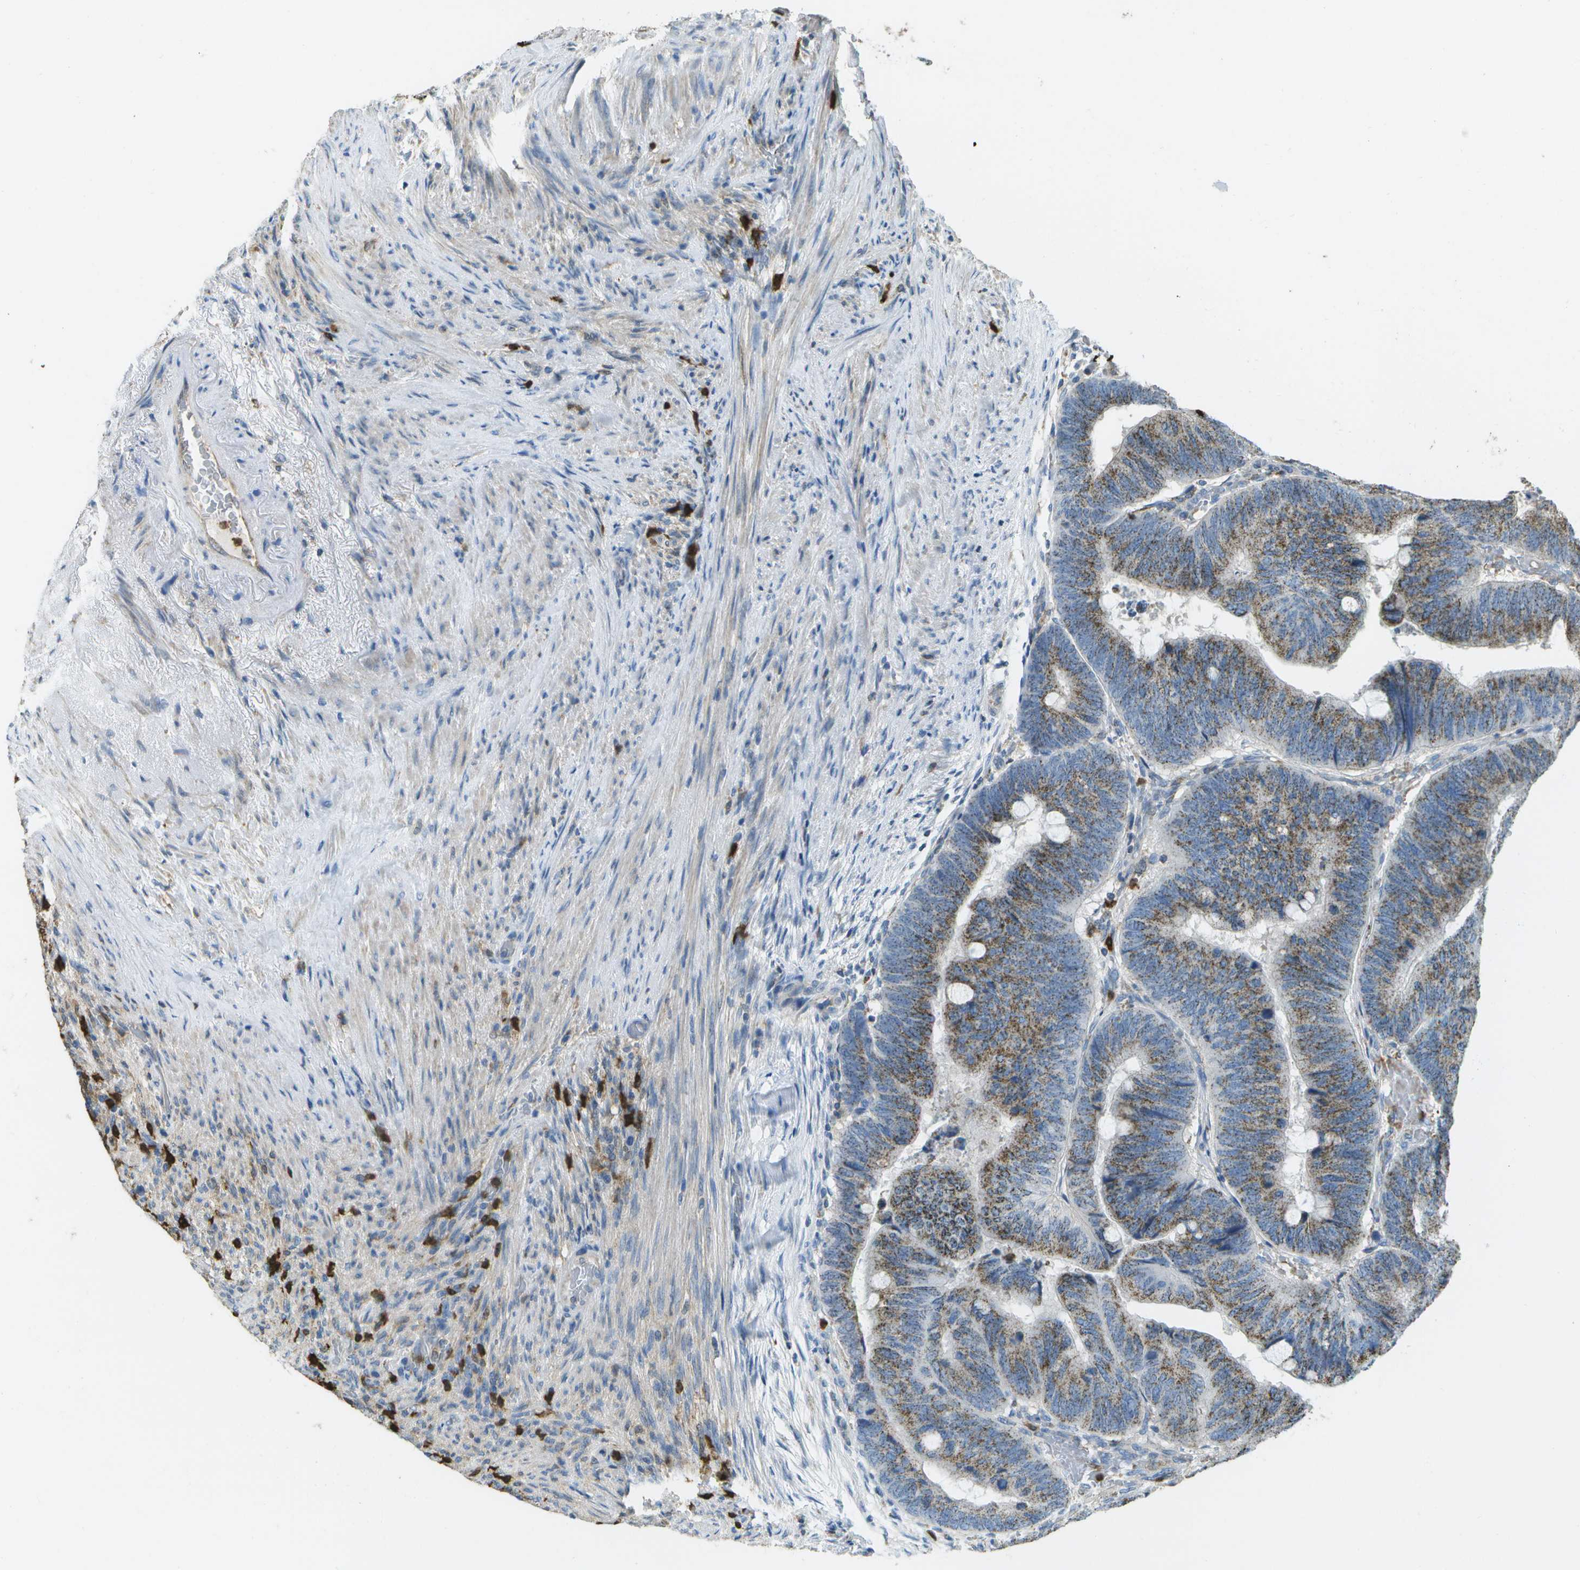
{"staining": {"intensity": "moderate", "quantity": ">75%", "location": "cytoplasmic/membranous"}, "tissue": "colorectal cancer", "cell_type": "Tumor cells", "image_type": "cancer", "snomed": [{"axis": "morphology", "description": "Normal tissue, NOS"}, {"axis": "morphology", "description": "Adenocarcinoma, NOS"}, {"axis": "topography", "description": "Rectum"}], "caption": "DAB immunohistochemical staining of human colorectal cancer reveals moderate cytoplasmic/membranous protein positivity in approximately >75% of tumor cells.", "gene": "CACHD1", "patient": {"sex": "male", "age": 92}}